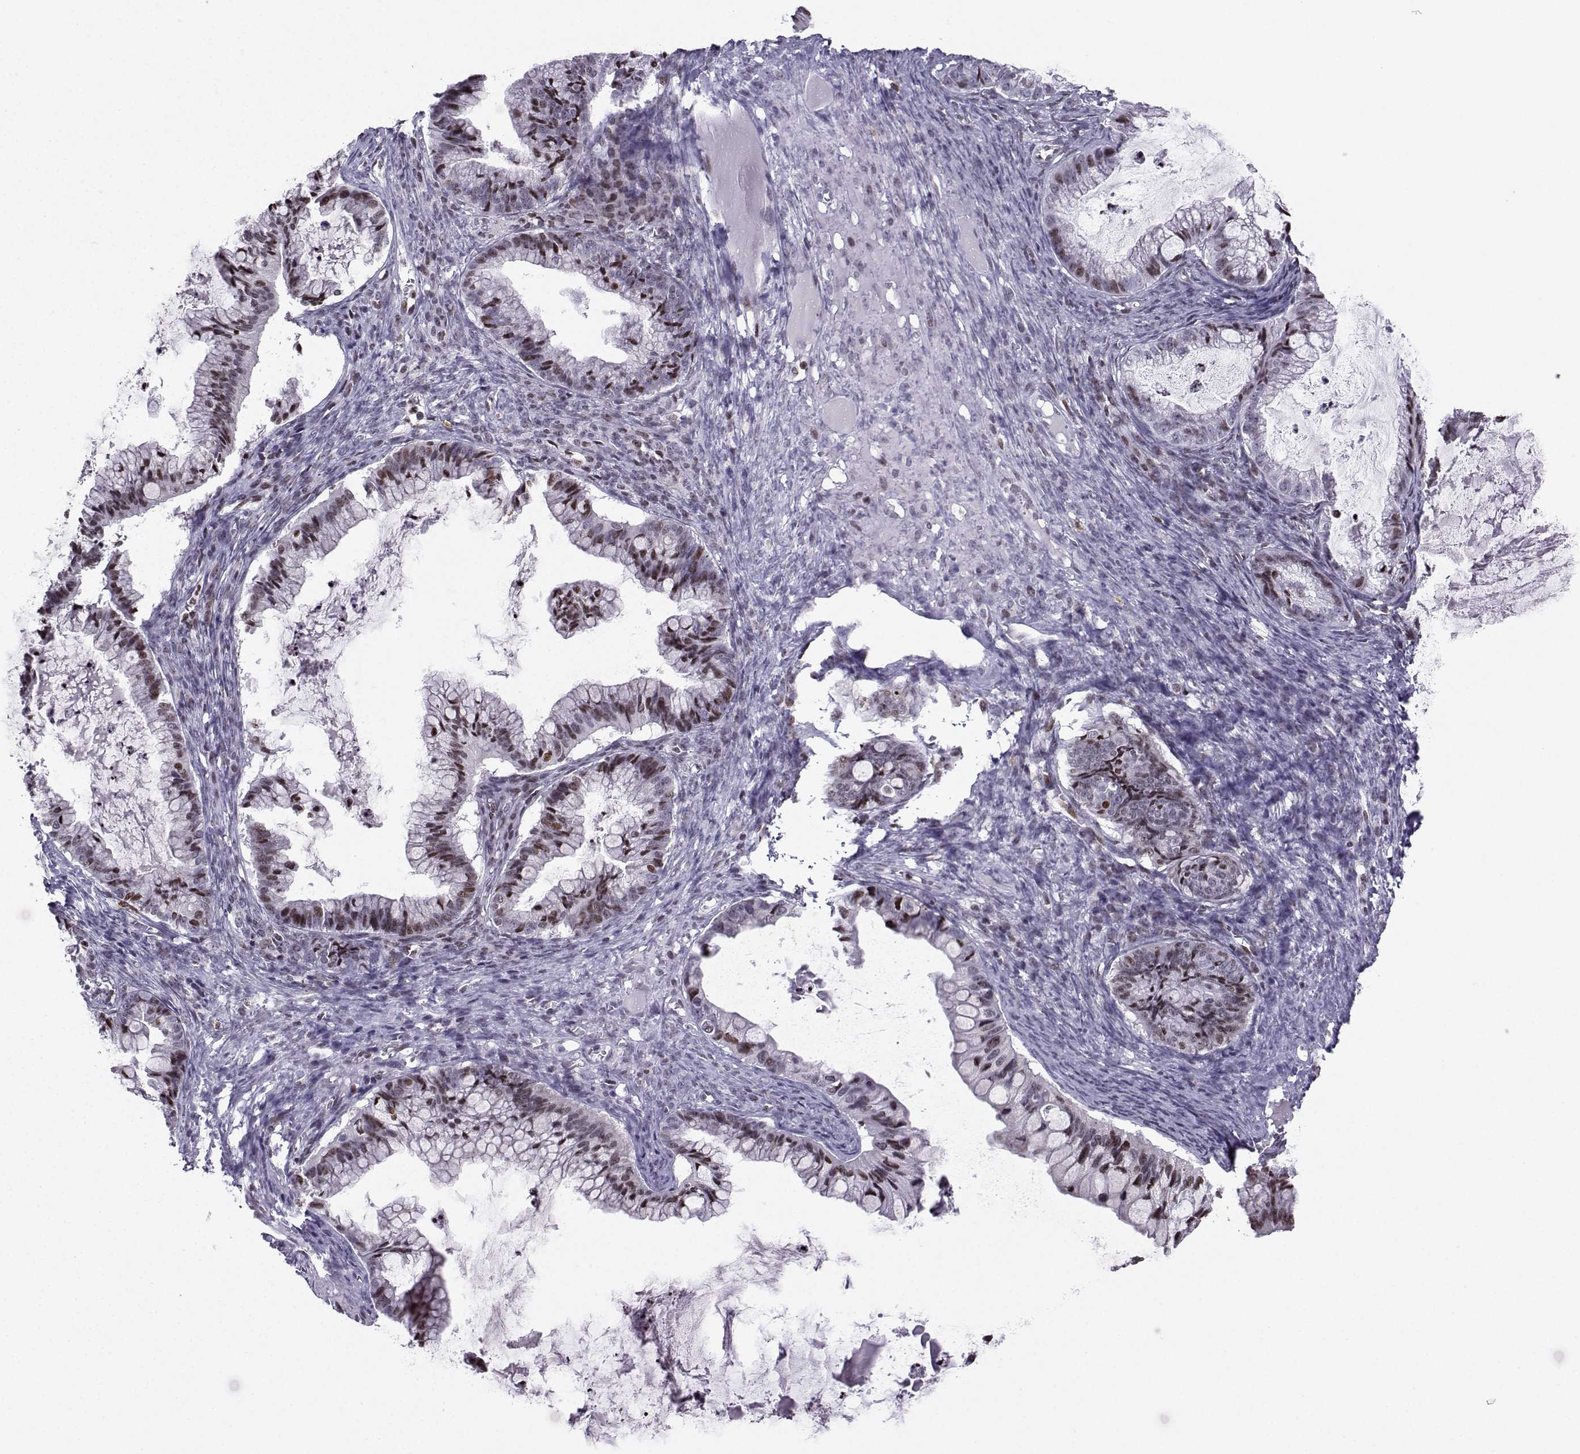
{"staining": {"intensity": "strong", "quantity": "<25%", "location": "nuclear"}, "tissue": "ovarian cancer", "cell_type": "Tumor cells", "image_type": "cancer", "snomed": [{"axis": "morphology", "description": "Cystadenocarcinoma, mucinous, NOS"}, {"axis": "topography", "description": "Ovary"}], "caption": "Immunohistochemical staining of ovarian cancer reveals medium levels of strong nuclear positivity in about <25% of tumor cells.", "gene": "ZNF19", "patient": {"sex": "female", "age": 57}}